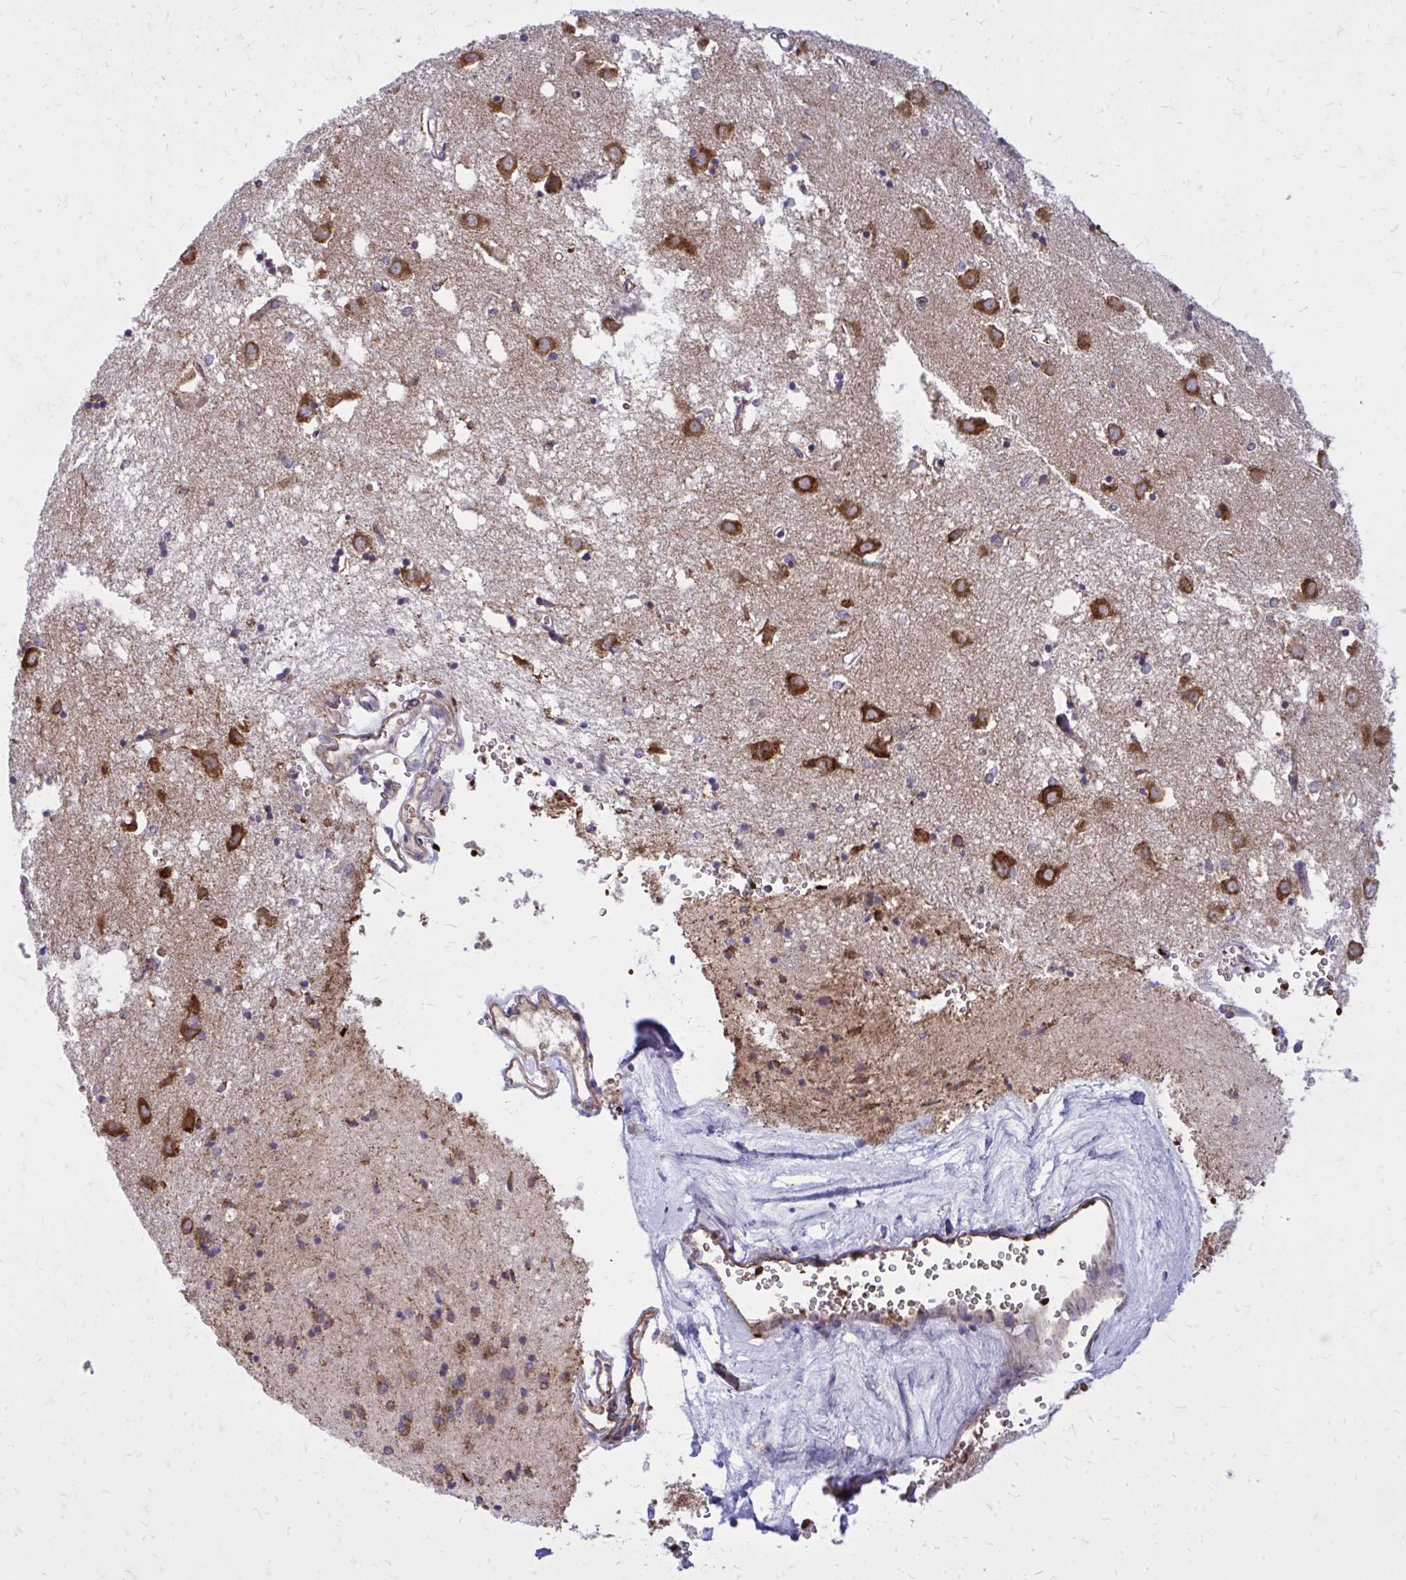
{"staining": {"intensity": "moderate", "quantity": "<25%", "location": "cytoplasmic/membranous"}, "tissue": "caudate", "cell_type": "Glial cells", "image_type": "normal", "snomed": [{"axis": "morphology", "description": "Normal tissue, NOS"}, {"axis": "topography", "description": "Lateral ventricle wall"}], "caption": "High-power microscopy captured an immunohistochemistry (IHC) micrograph of normal caudate, revealing moderate cytoplasmic/membranous positivity in about <25% of glial cells. Immunohistochemistry stains the protein in brown and the nuclei are stained blue.", "gene": "PDK4", "patient": {"sex": "male", "age": 70}}